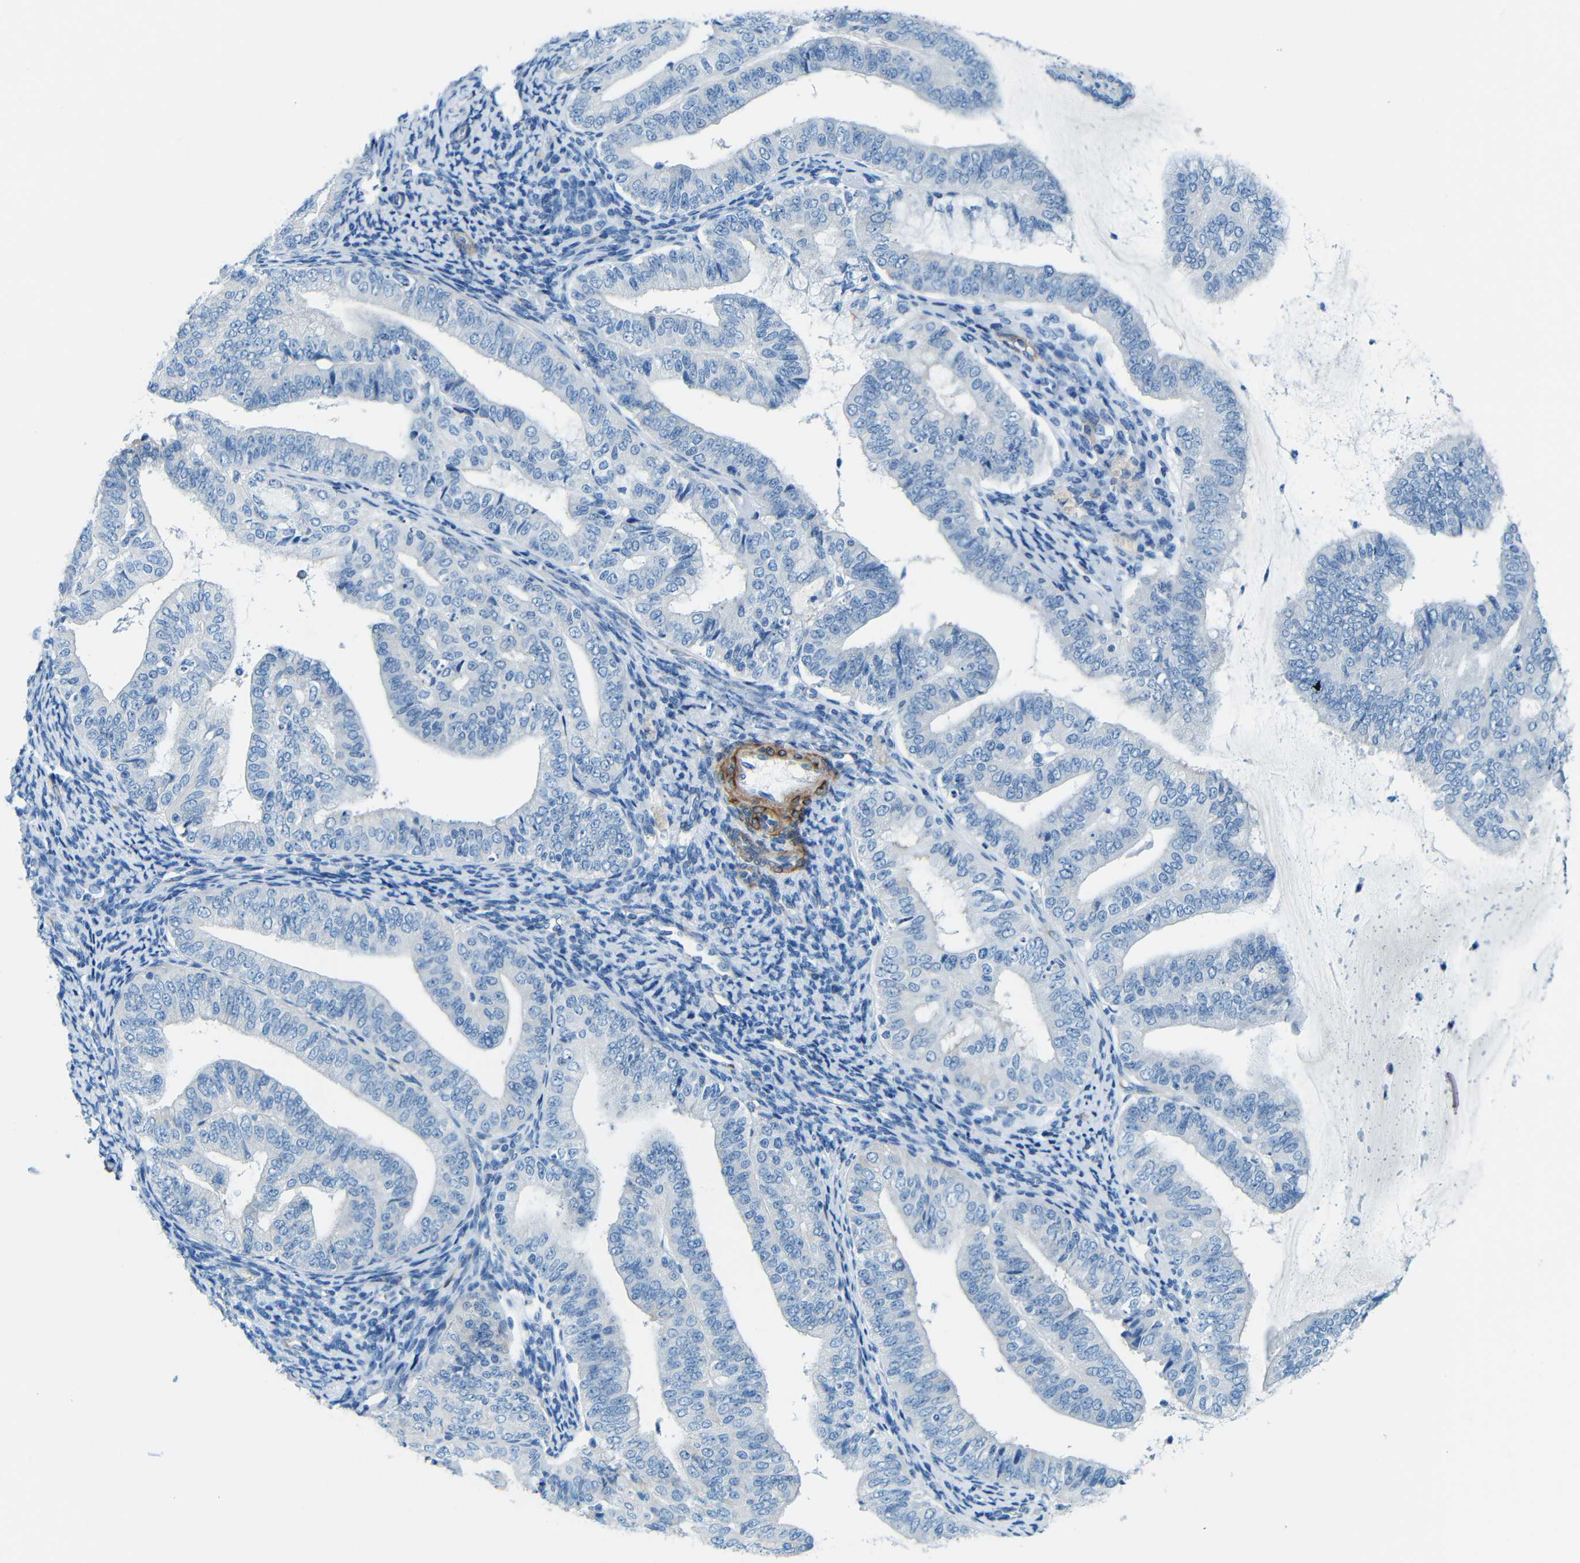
{"staining": {"intensity": "negative", "quantity": "none", "location": "none"}, "tissue": "endometrial cancer", "cell_type": "Tumor cells", "image_type": "cancer", "snomed": [{"axis": "morphology", "description": "Adenocarcinoma, NOS"}, {"axis": "topography", "description": "Endometrium"}], "caption": "Tumor cells show no significant protein expression in endometrial cancer.", "gene": "MAP2", "patient": {"sex": "female", "age": 63}}